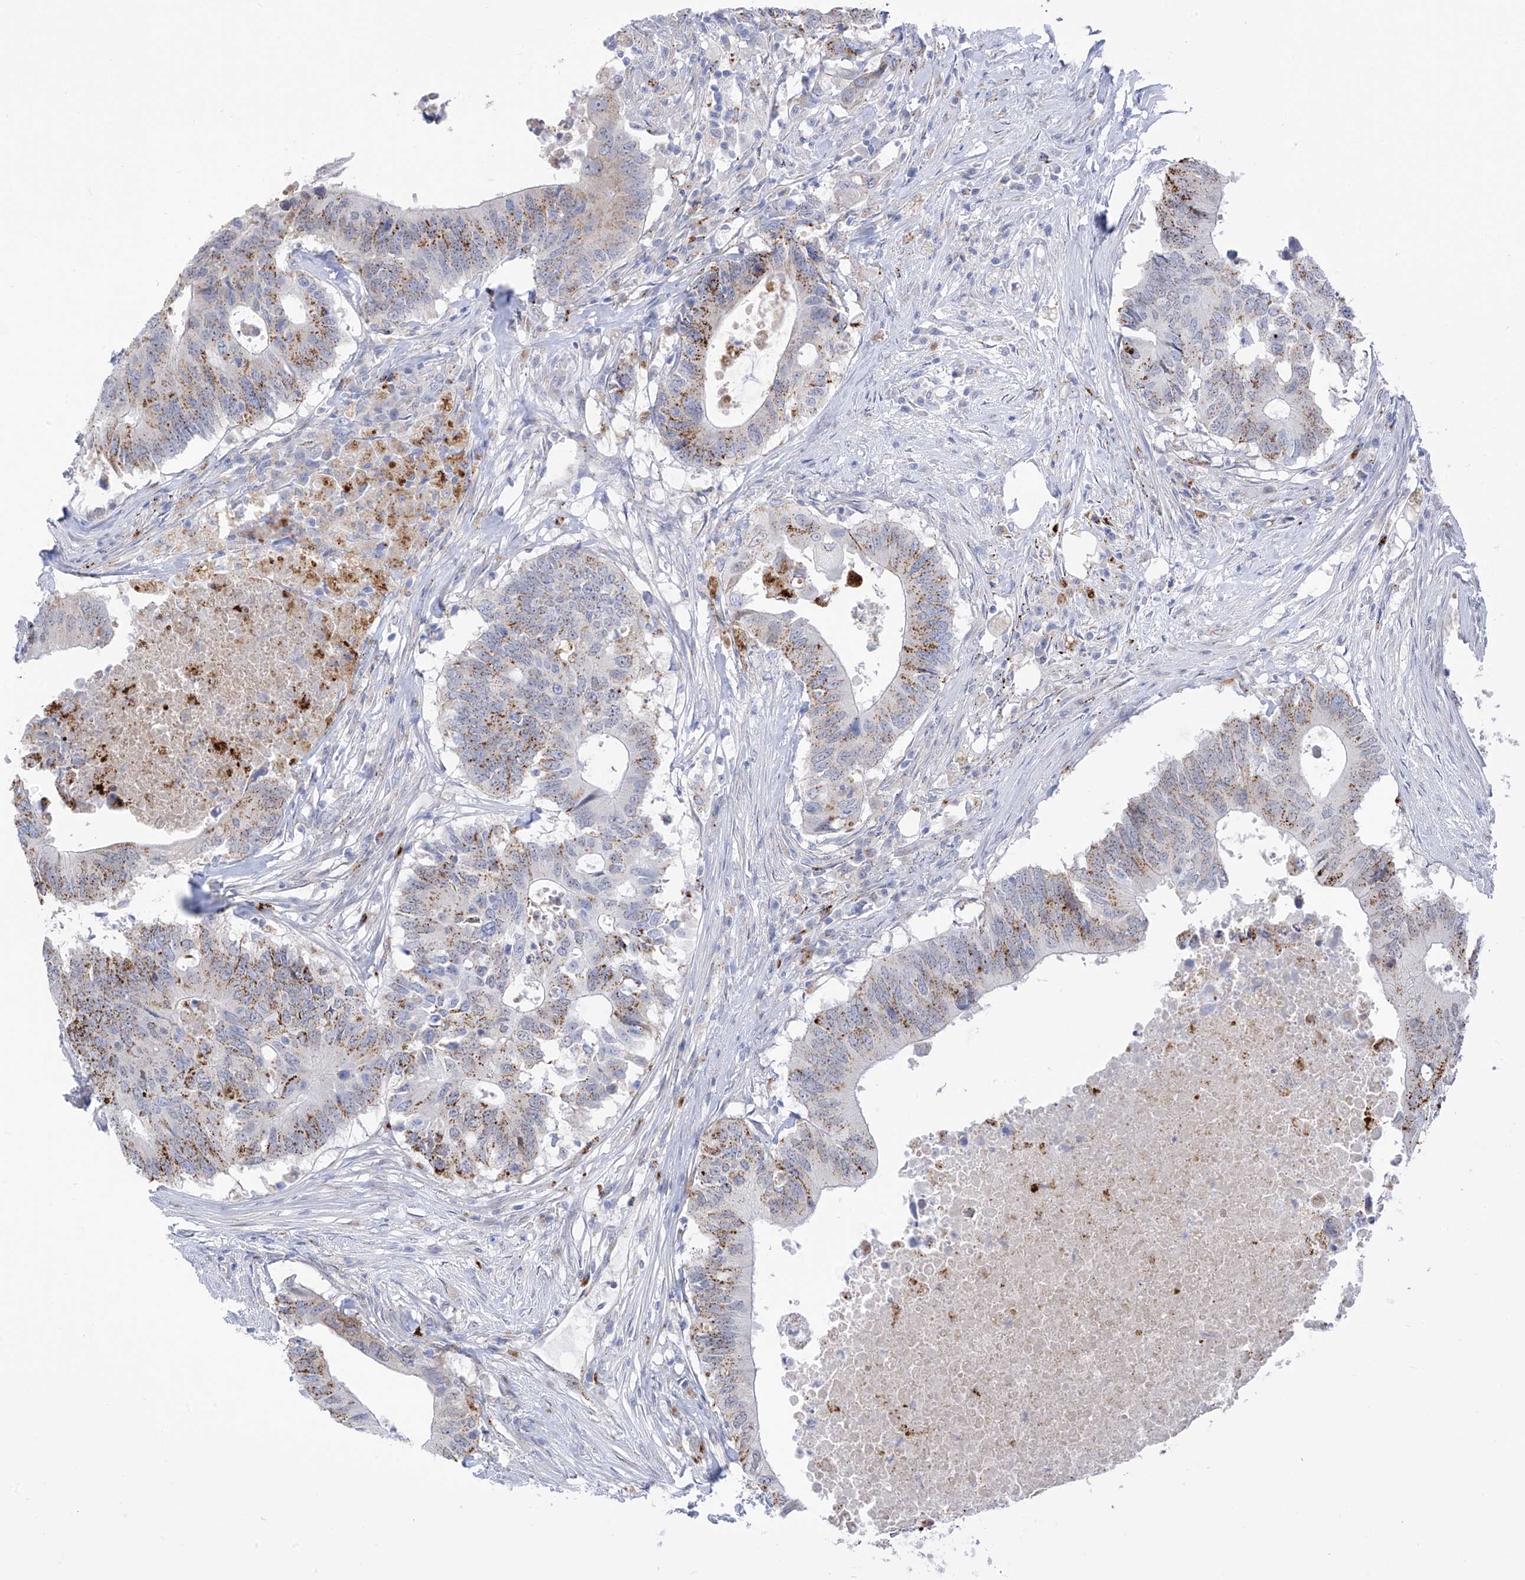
{"staining": {"intensity": "moderate", "quantity": ">75%", "location": "cytoplasmic/membranous"}, "tissue": "colorectal cancer", "cell_type": "Tumor cells", "image_type": "cancer", "snomed": [{"axis": "morphology", "description": "Adenocarcinoma, NOS"}, {"axis": "topography", "description": "Colon"}], "caption": "IHC image of colorectal cancer (adenocarcinoma) stained for a protein (brown), which demonstrates medium levels of moderate cytoplasmic/membranous expression in approximately >75% of tumor cells.", "gene": "PSPH", "patient": {"sex": "male", "age": 71}}